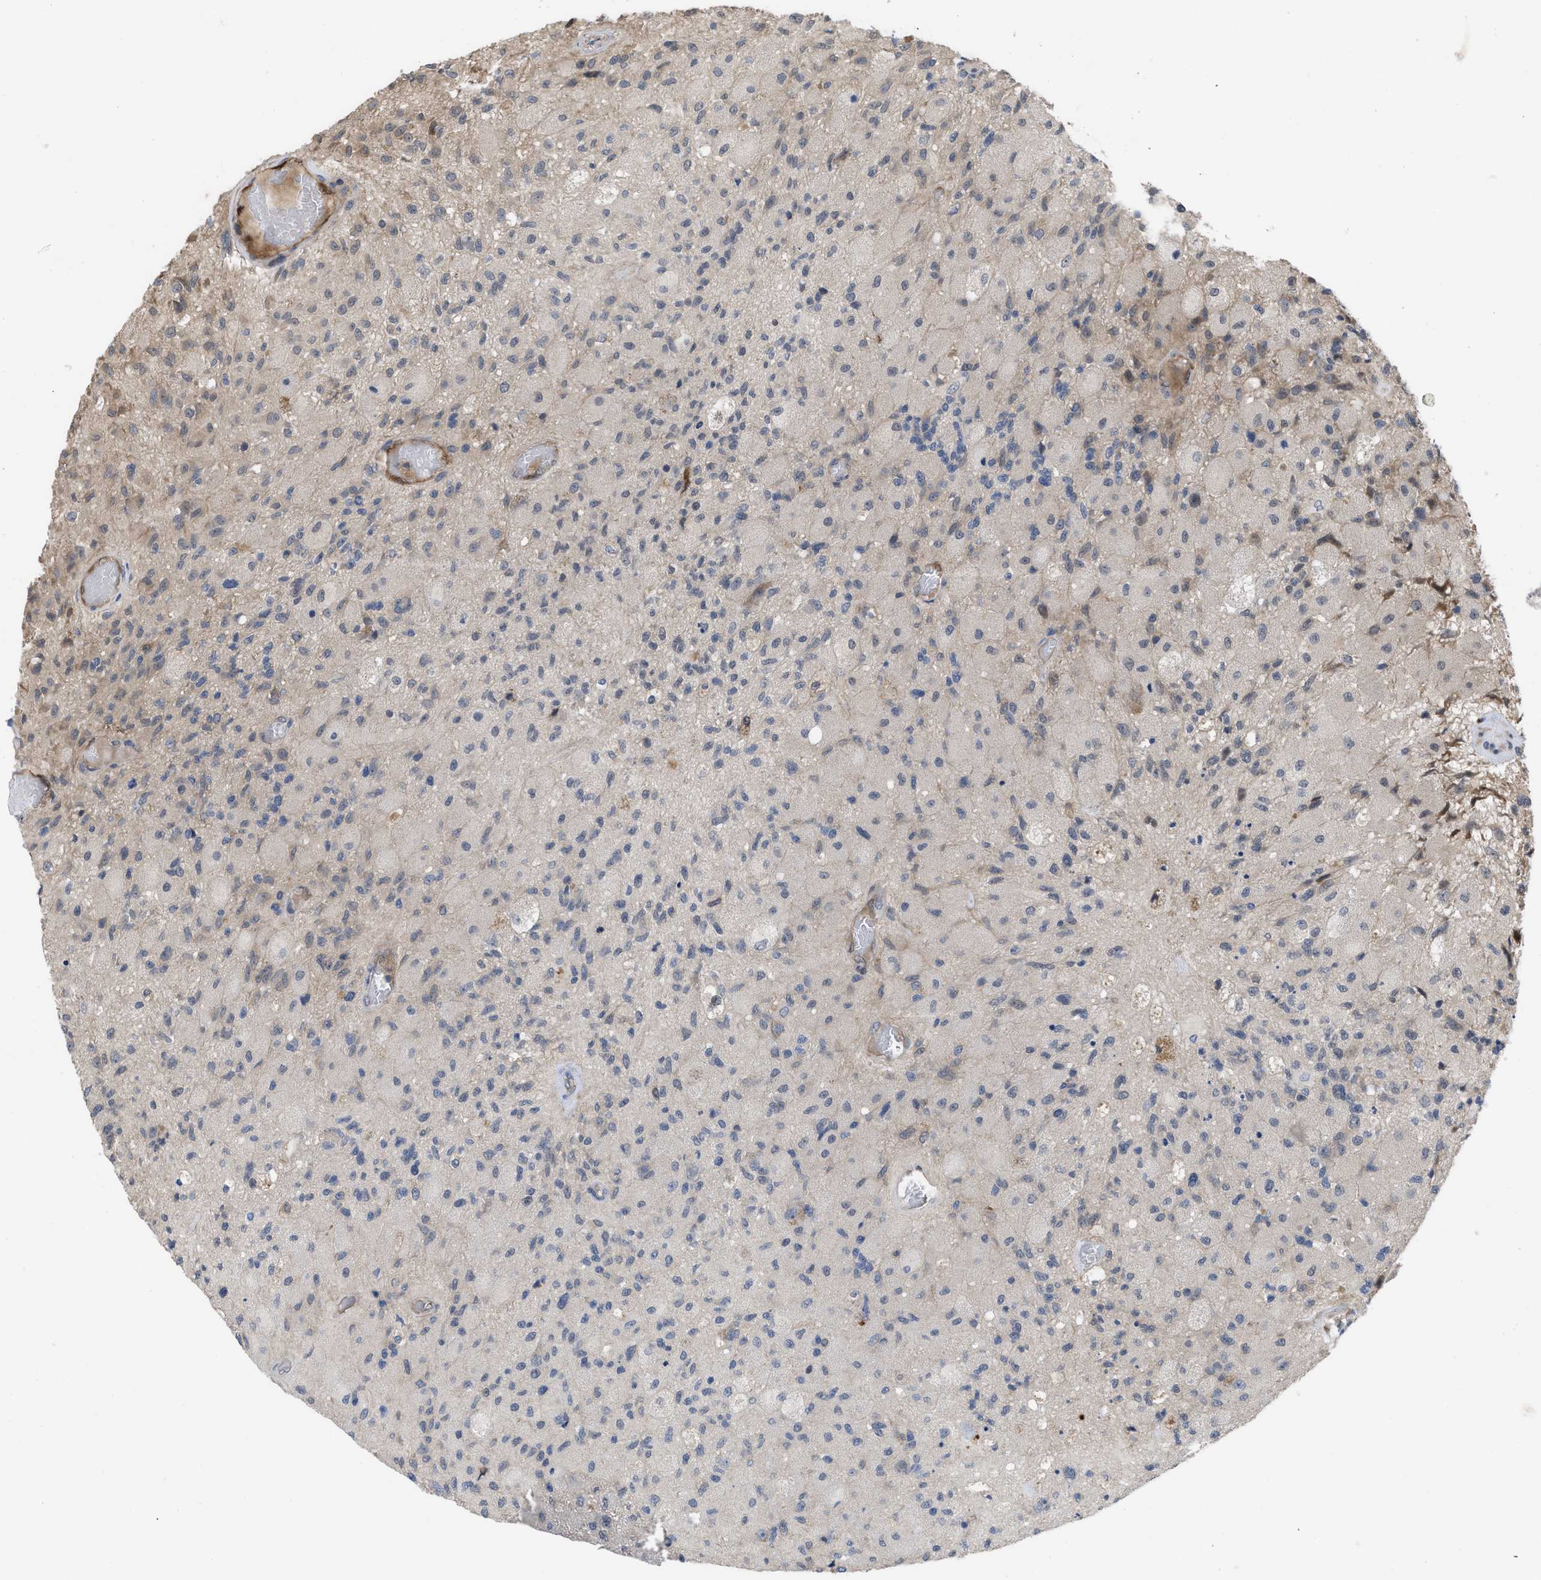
{"staining": {"intensity": "negative", "quantity": "none", "location": "none"}, "tissue": "glioma", "cell_type": "Tumor cells", "image_type": "cancer", "snomed": [{"axis": "morphology", "description": "Normal tissue, NOS"}, {"axis": "morphology", "description": "Glioma, malignant, High grade"}, {"axis": "topography", "description": "Cerebral cortex"}], "caption": "The immunohistochemistry micrograph has no significant staining in tumor cells of high-grade glioma (malignant) tissue.", "gene": "LDAF1", "patient": {"sex": "male", "age": 77}}